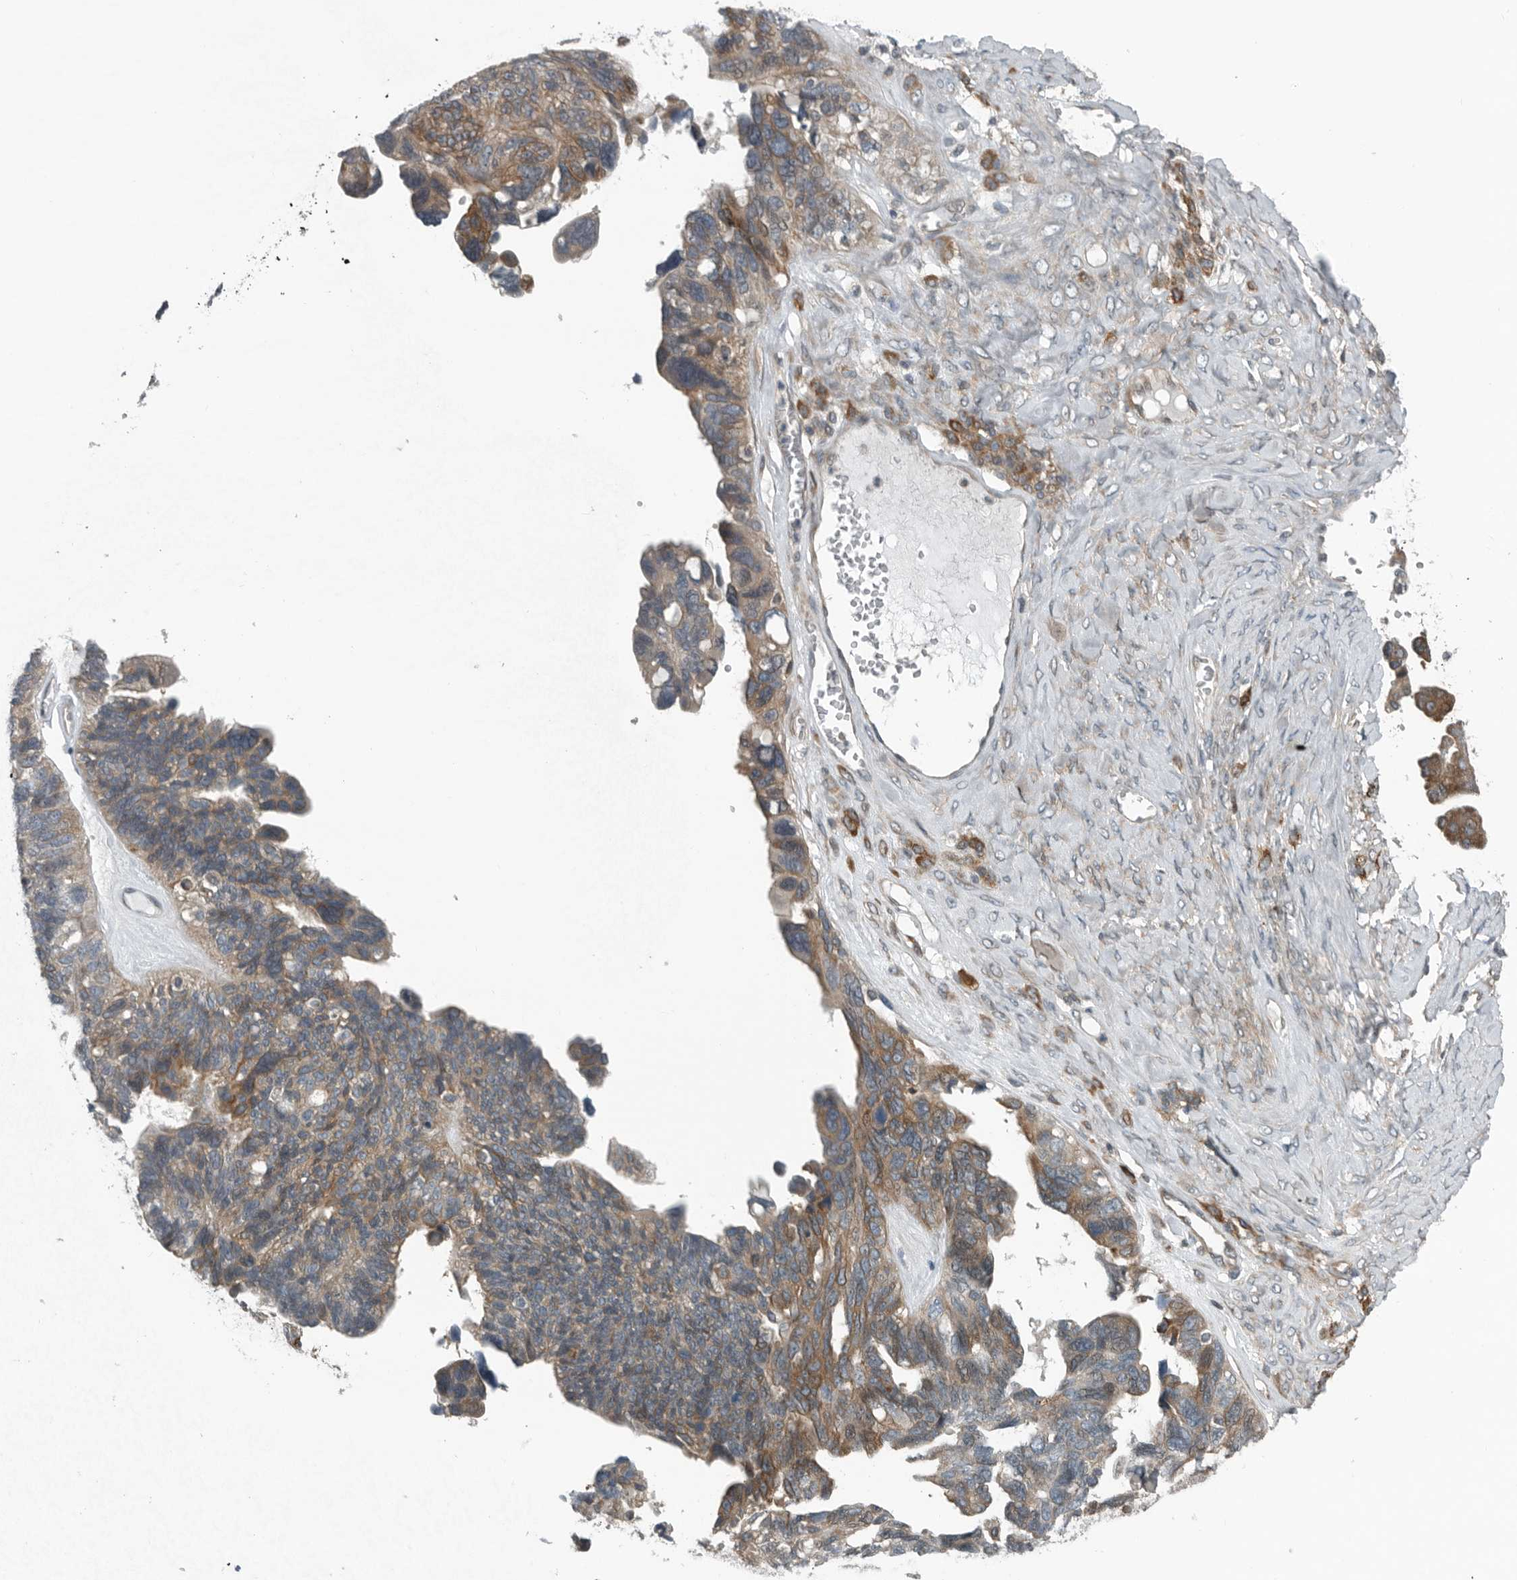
{"staining": {"intensity": "weak", "quantity": "25%-75%", "location": "cytoplasmic/membranous"}, "tissue": "ovarian cancer", "cell_type": "Tumor cells", "image_type": "cancer", "snomed": [{"axis": "morphology", "description": "Cystadenocarcinoma, serous, NOS"}, {"axis": "topography", "description": "Ovary"}], "caption": "IHC histopathology image of ovarian cancer (serous cystadenocarcinoma) stained for a protein (brown), which reveals low levels of weak cytoplasmic/membranous positivity in about 25%-75% of tumor cells.", "gene": "AMFR", "patient": {"sex": "female", "age": 79}}